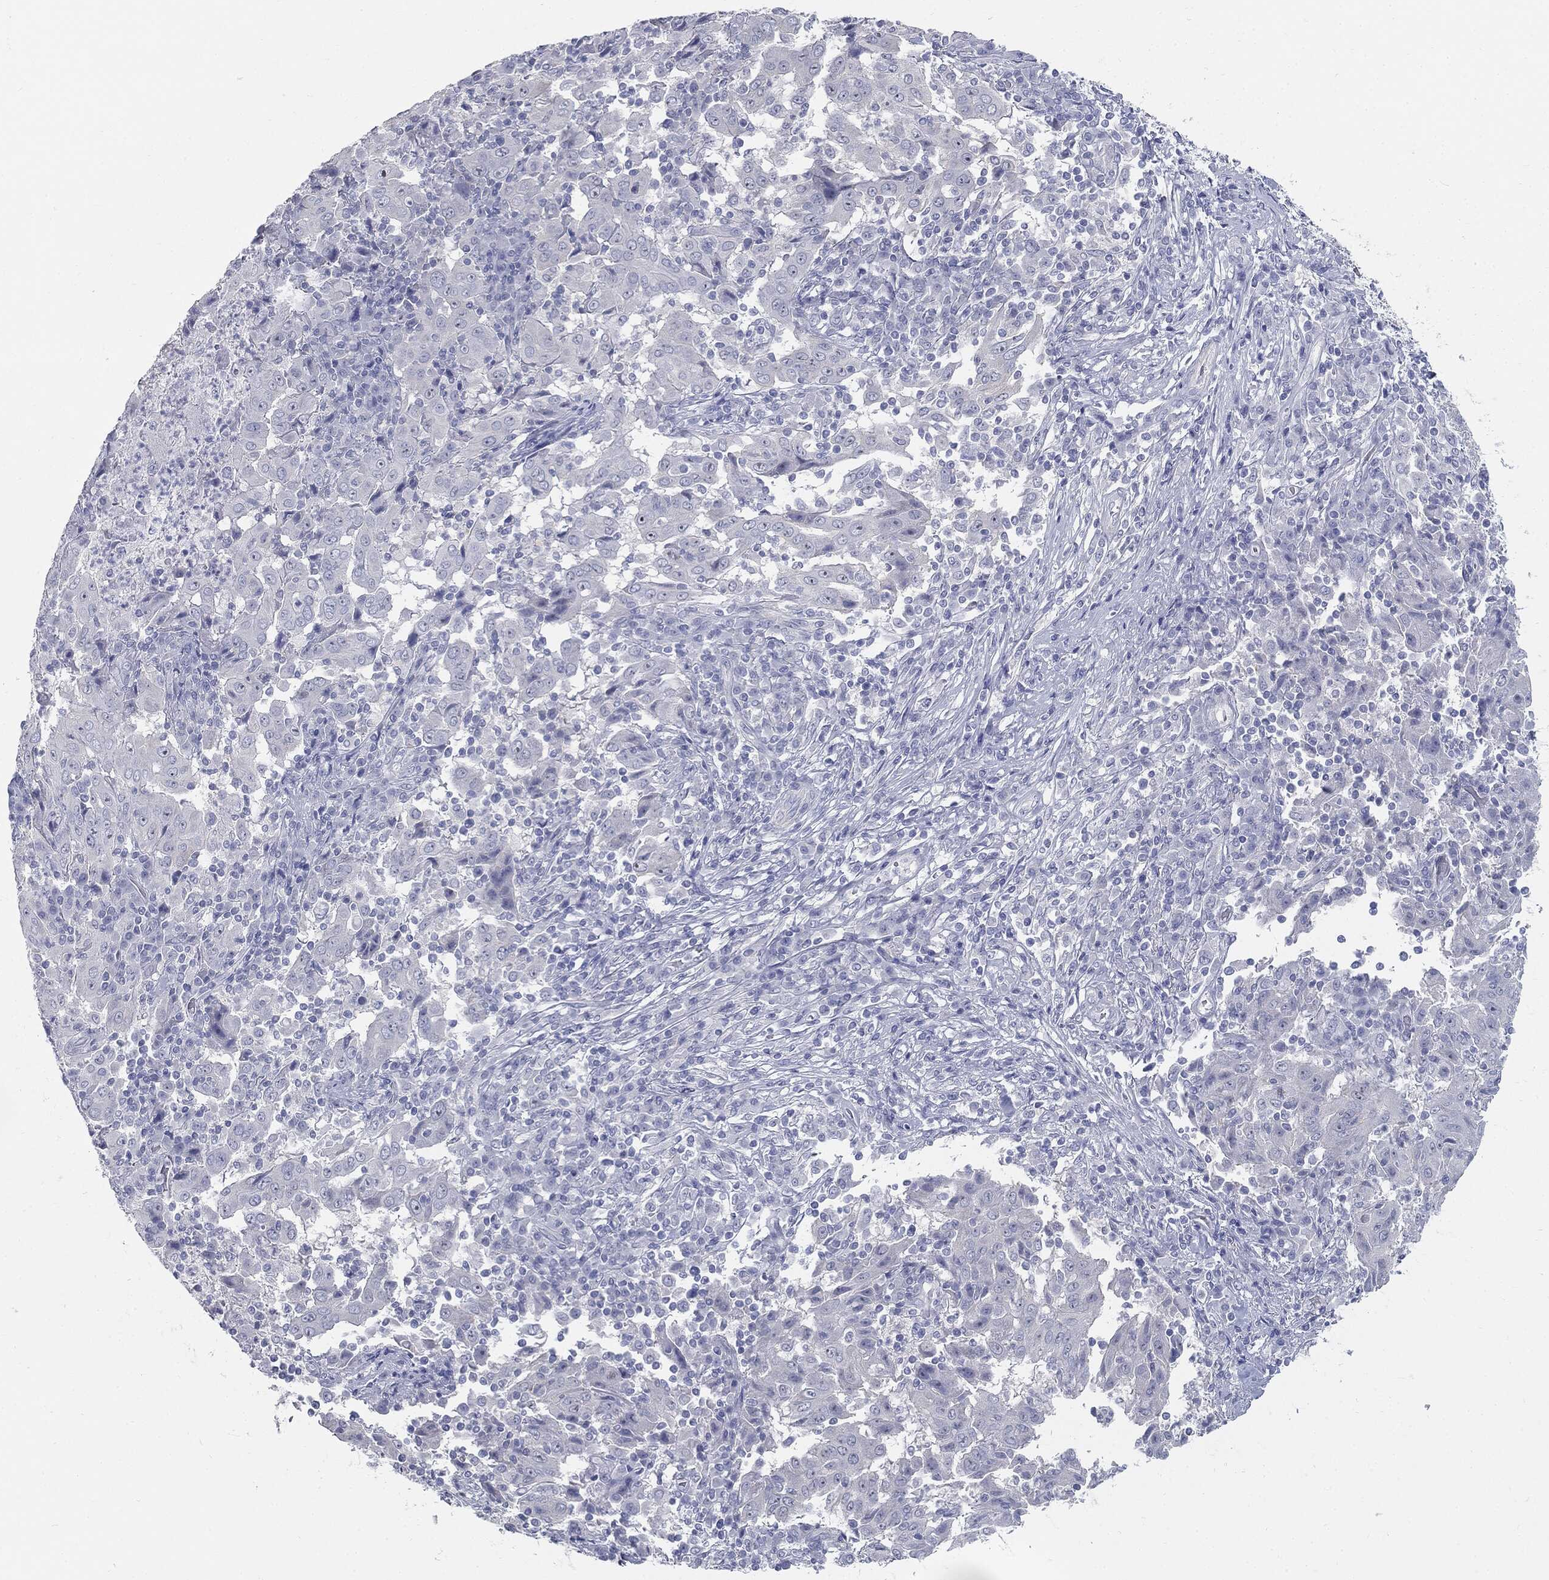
{"staining": {"intensity": "negative", "quantity": "none", "location": "none"}, "tissue": "pancreatic cancer", "cell_type": "Tumor cells", "image_type": "cancer", "snomed": [{"axis": "morphology", "description": "Adenocarcinoma, NOS"}, {"axis": "topography", "description": "Pancreas"}], "caption": "DAB immunohistochemical staining of adenocarcinoma (pancreatic) shows no significant positivity in tumor cells. Brightfield microscopy of IHC stained with DAB (3,3'-diaminobenzidine) (brown) and hematoxylin (blue), captured at high magnification.", "gene": "CUZD1", "patient": {"sex": "male", "age": 63}}